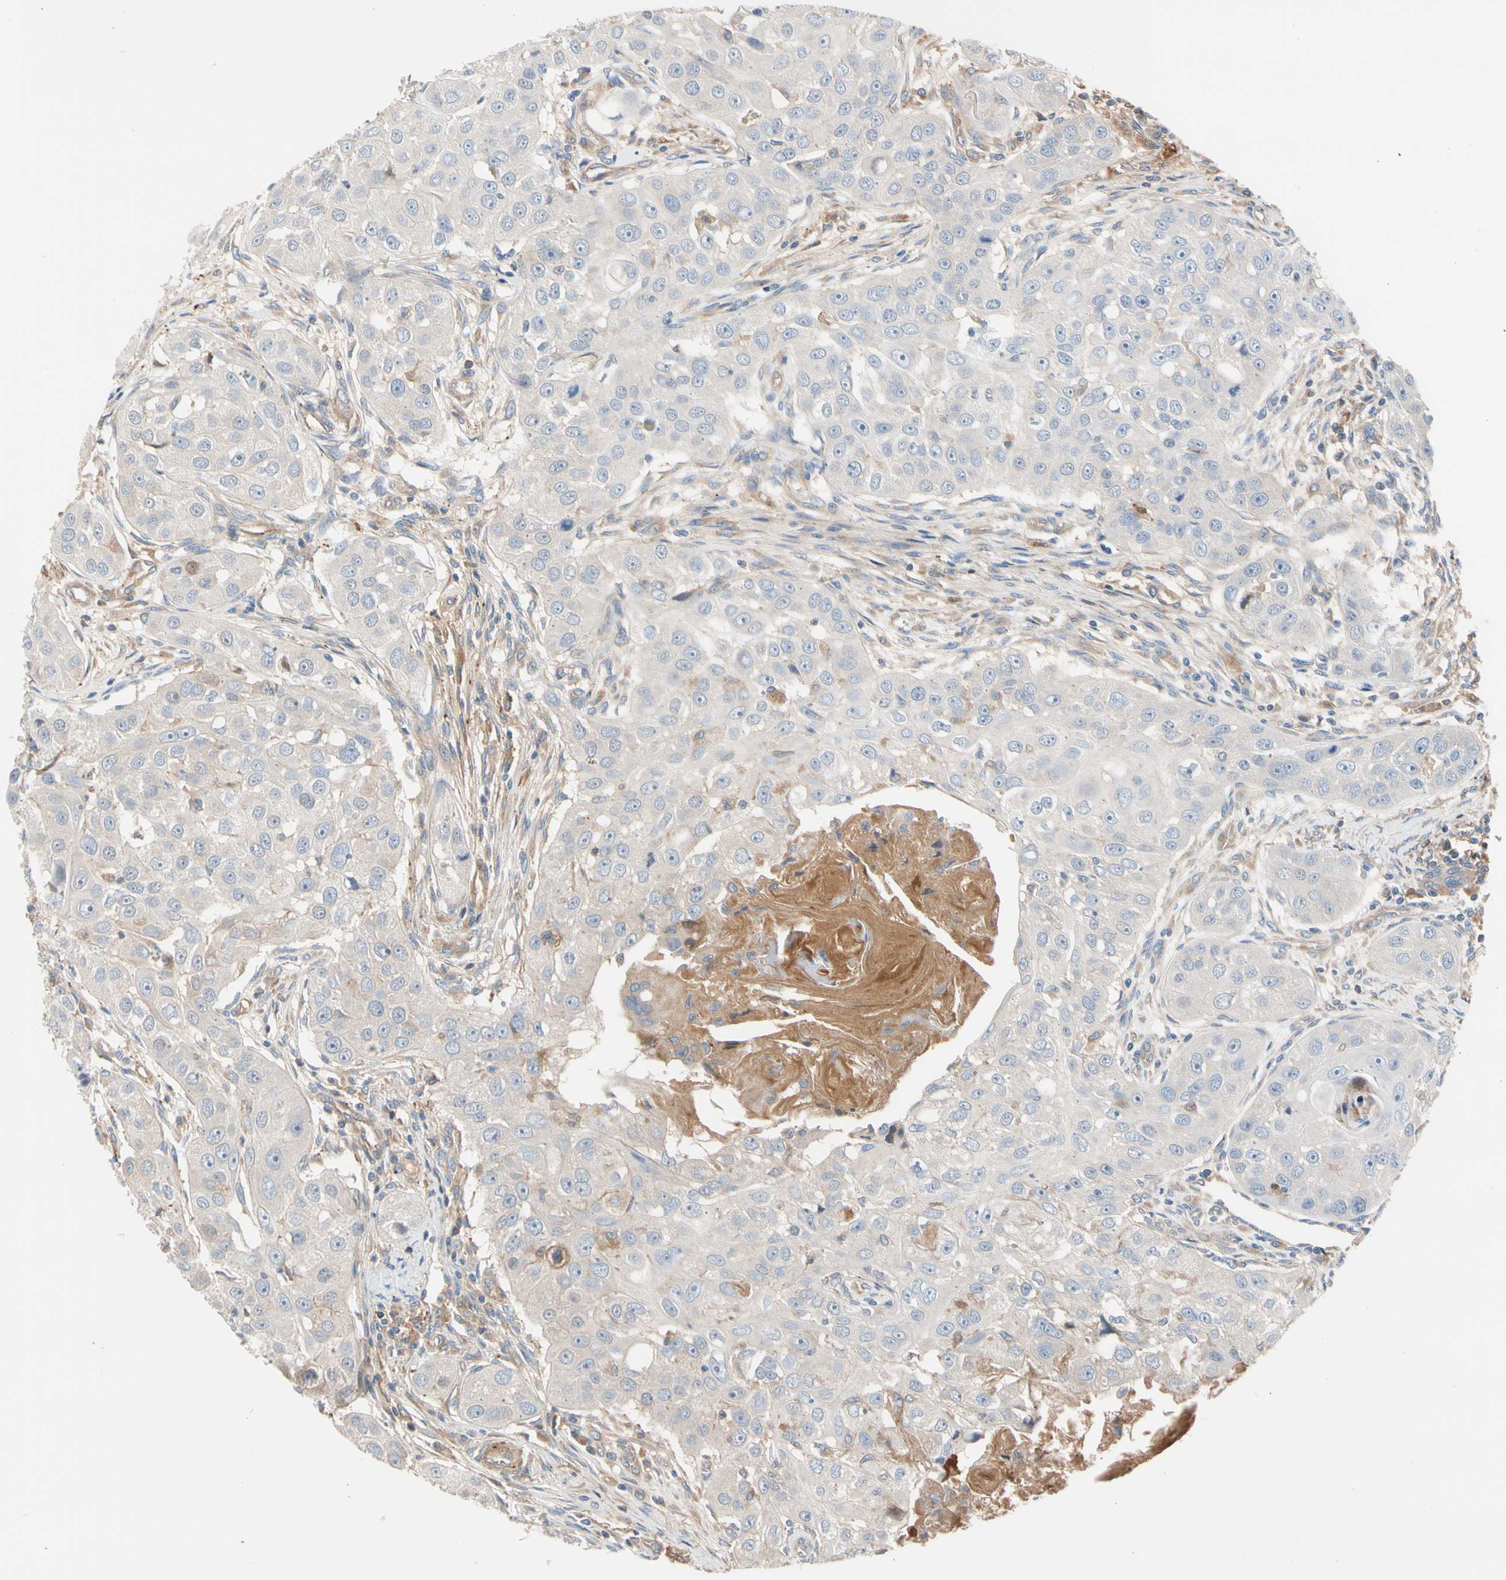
{"staining": {"intensity": "negative", "quantity": "none", "location": "none"}, "tissue": "head and neck cancer", "cell_type": "Tumor cells", "image_type": "cancer", "snomed": [{"axis": "morphology", "description": "Normal tissue, NOS"}, {"axis": "morphology", "description": "Squamous cell carcinoma, NOS"}, {"axis": "topography", "description": "Skeletal muscle"}, {"axis": "topography", "description": "Head-Neck"}], "caption": "The photomicrograph shows no significant expression in tumor cells of head and neck squamous cell carcinoma.", "gene": "ENTREP3", "patient": {"sex": "male", "age": 51}}